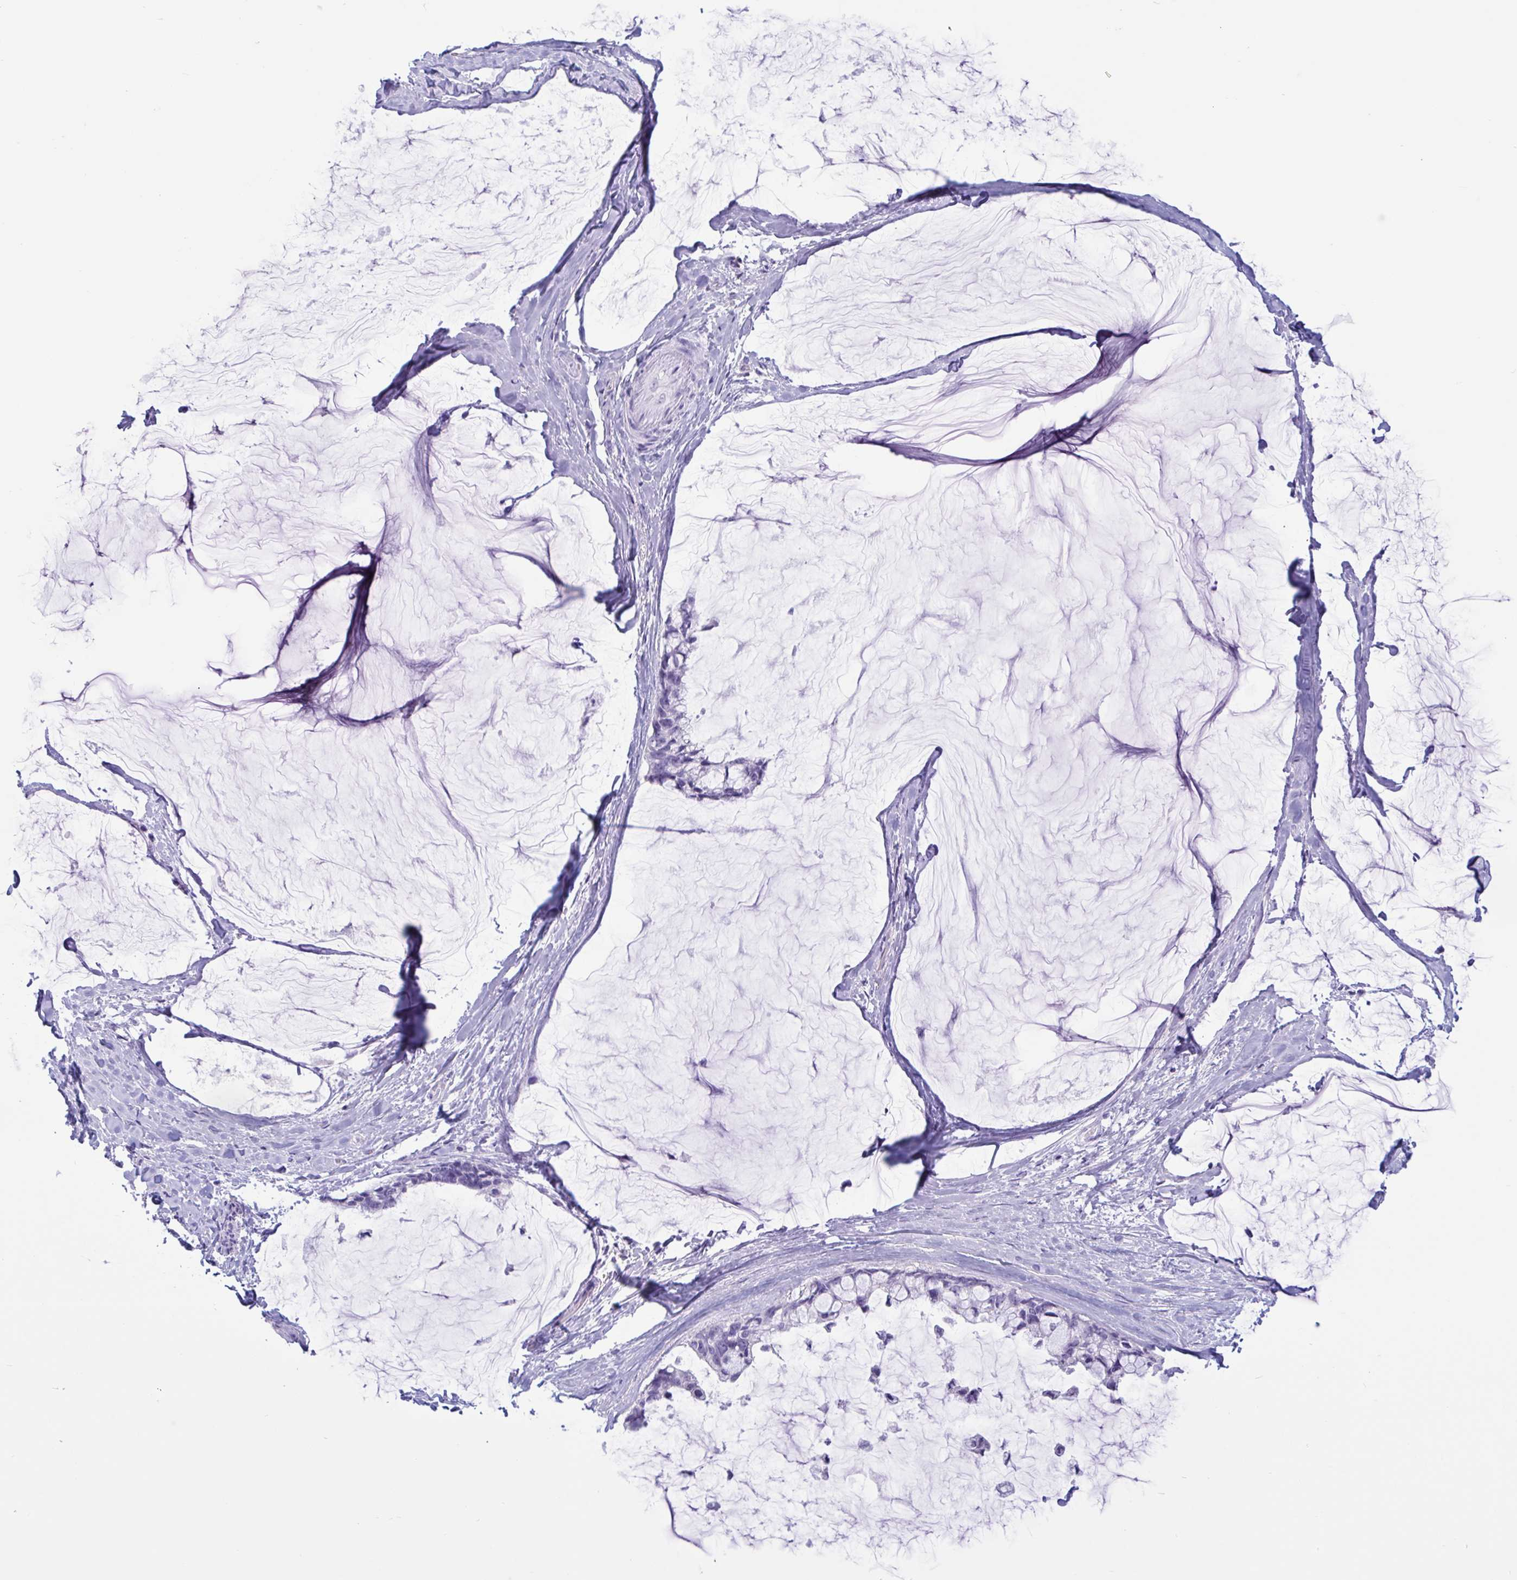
{"staining": {"intensity": "negative", "quantity": "none", "location": "none"}, "tissue": "ovarian cancer", "cell_type": "Tumor cells", "image_type": "cancer", "snomed": [{"axis": "morphology", "description": "Cystadenocarcinoma, mucinous, NOS"}, {"axis": "topography", "description": "Ovary"}], "caption": "The immunohistochemistry (IHC) image has no significant staining in tumor cells of ovarian cancer (mucinous cystadenocarcinoma) tissue.", "gene": "XCL1", "patient": {"sex": "female", "age": 39}}